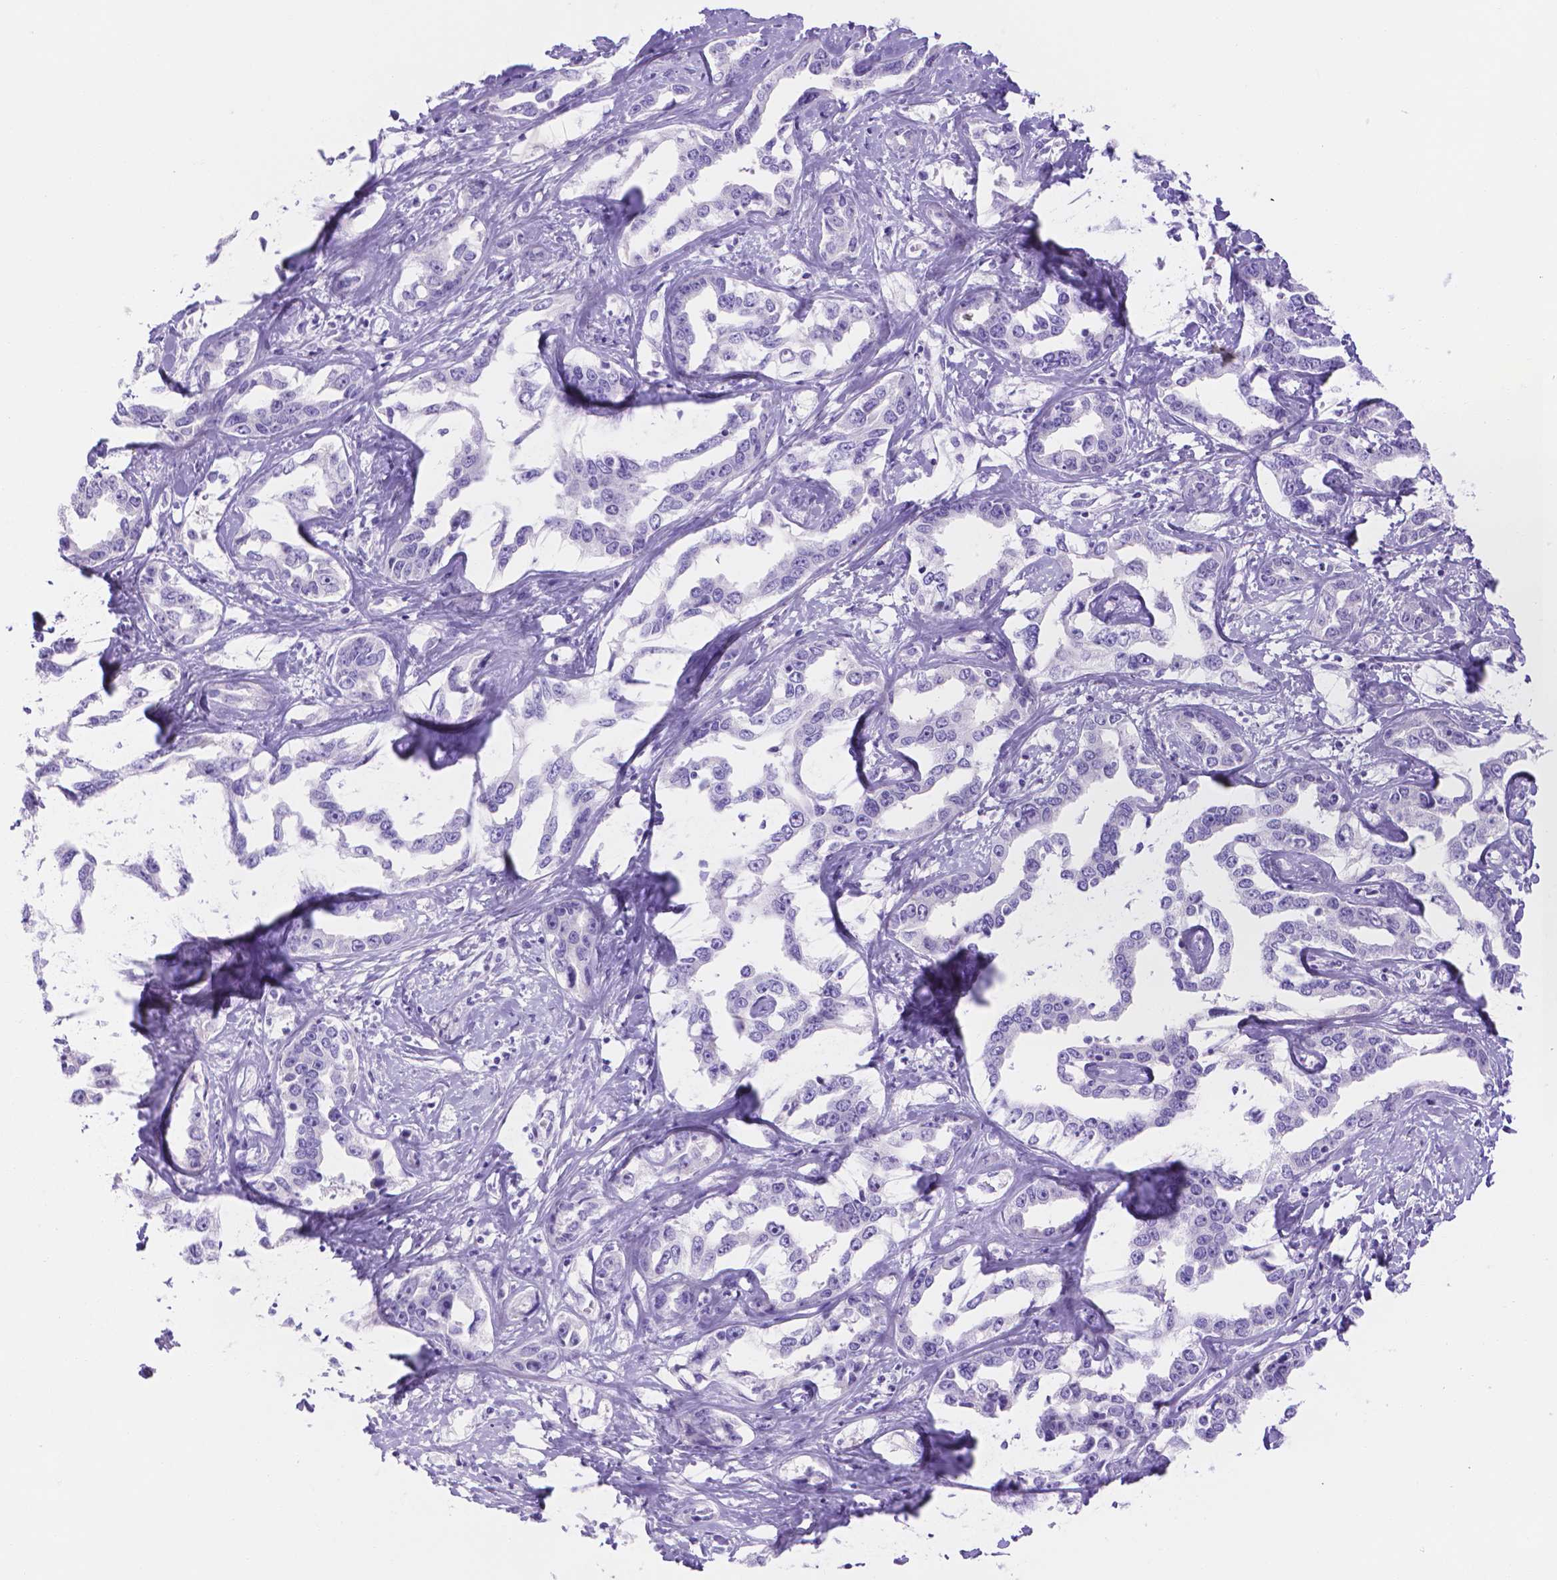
{"staining": {"intensity": "negative", "quantity": "none", "location": "none"}, "tissue": "liver cancer", "cell_type": "Tumor cells", "image_type": "cancer", "snomed": [{"axis": "morphology", "description": "Cholangiocarcinoma"}, {"axis": "topography", "description": "Liver"}], "caption": "High magnification brightfield microscopy of cholangiocarcinoma (liver) stained with DAB (brown) and counterstained with hematoxylin (blue): tumor cells show no significant staining. The staining was performed using DAB (3,3'-diaminobenzidine) to visualize the protein expression in brown, while the nuclei were stained in blue with hematoxylin (Magnification: 20x).", "gene": "MLN", "patient": {"sex": "male", "age": 59}}